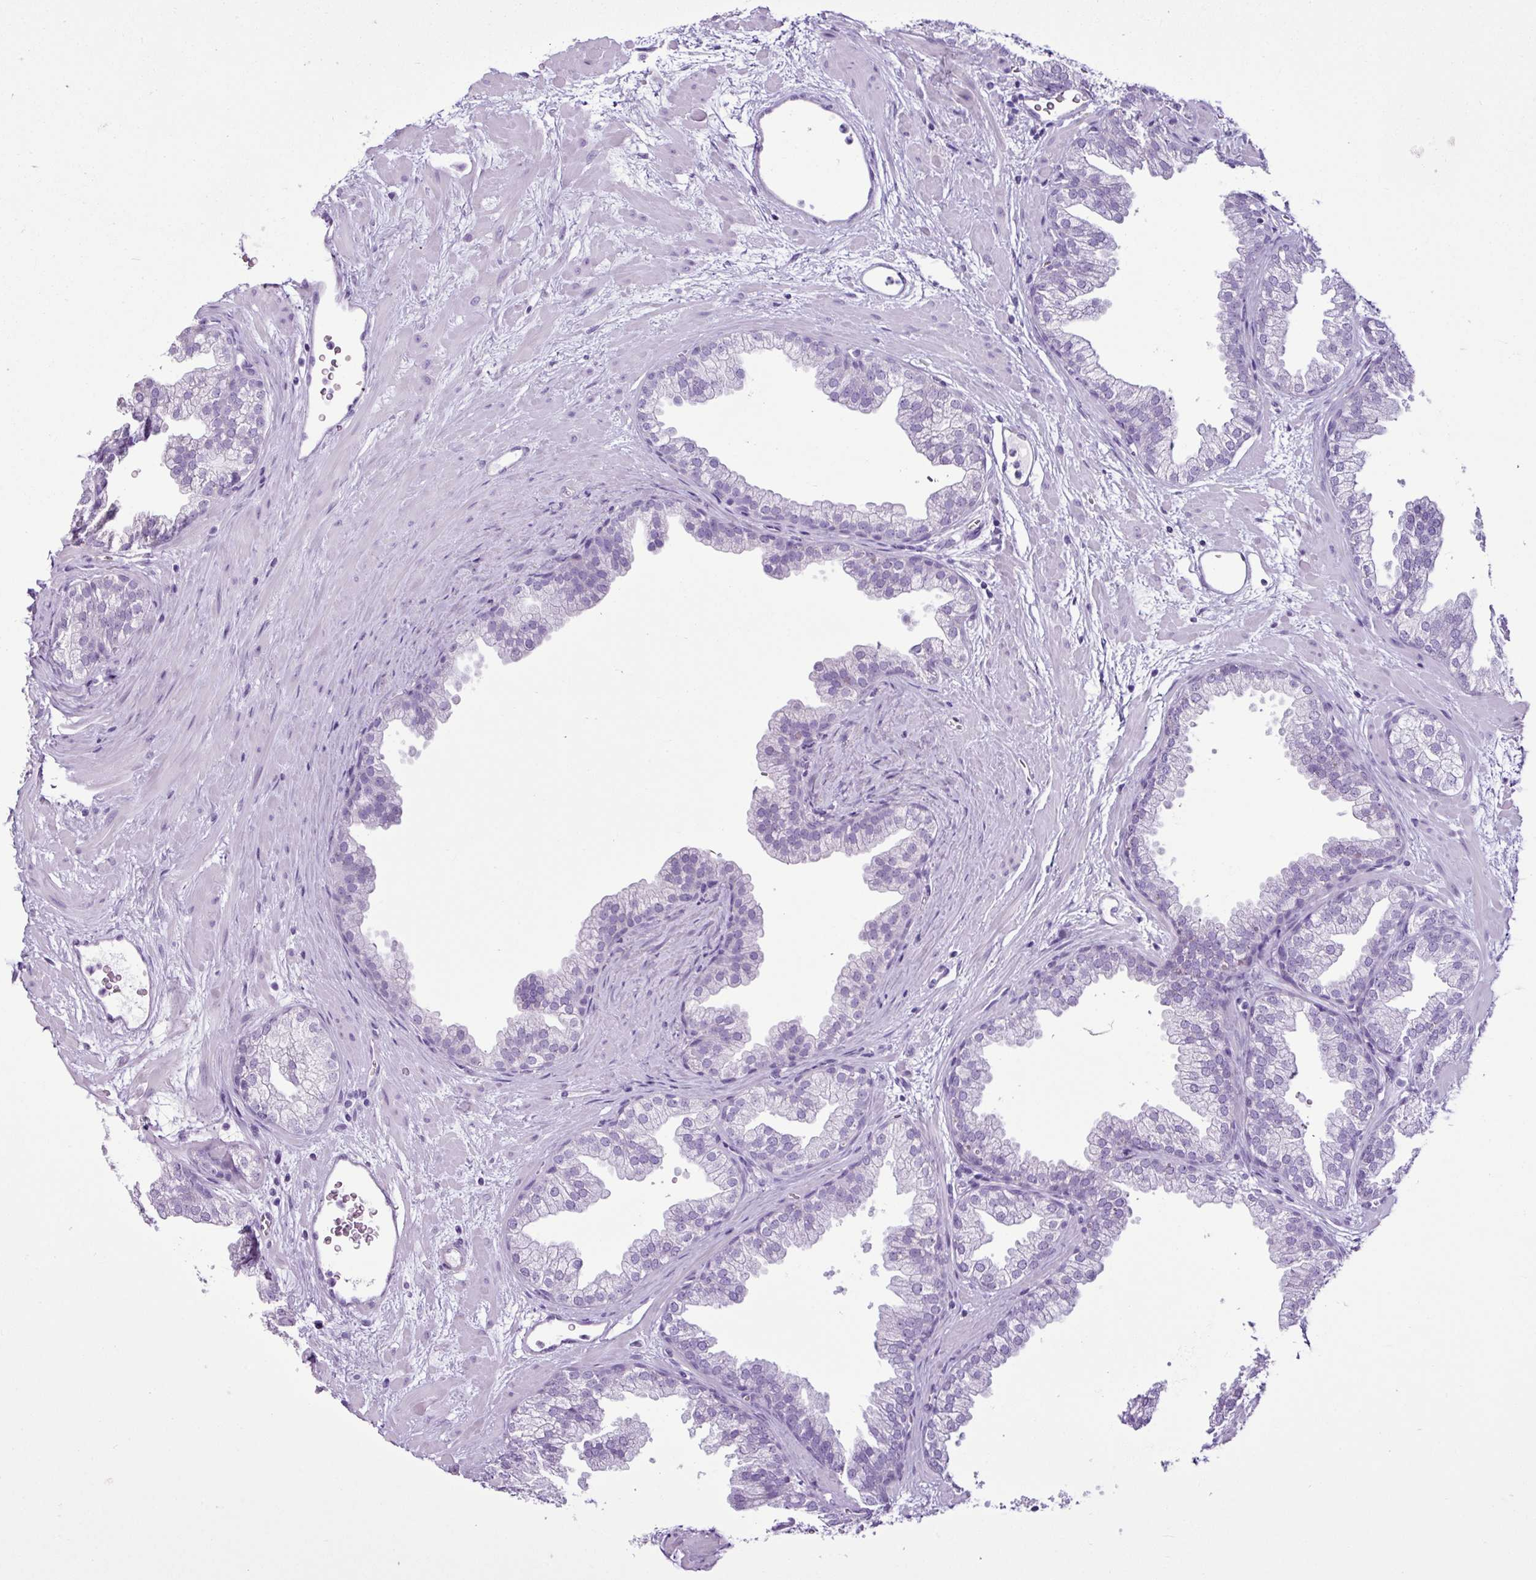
{"staining": {"intensity": "negative", "quantity": "none", "location": "none"}, "tissue": "prostate", "cell_type": "Glandular cells", "image_type": "normal", "snomed": [{"axis": "morphology", "description": "Normal tissue, NOS"}, {"axis": "topography", "description": "Prostate"}], "caption": "This is a photomicrograph of immunohistochemistry staining of unremarkable prostate, which shows no positivity in glandular cells.", "gene": "LILRB4", "patient": {"sex": "male", "age": 37}}